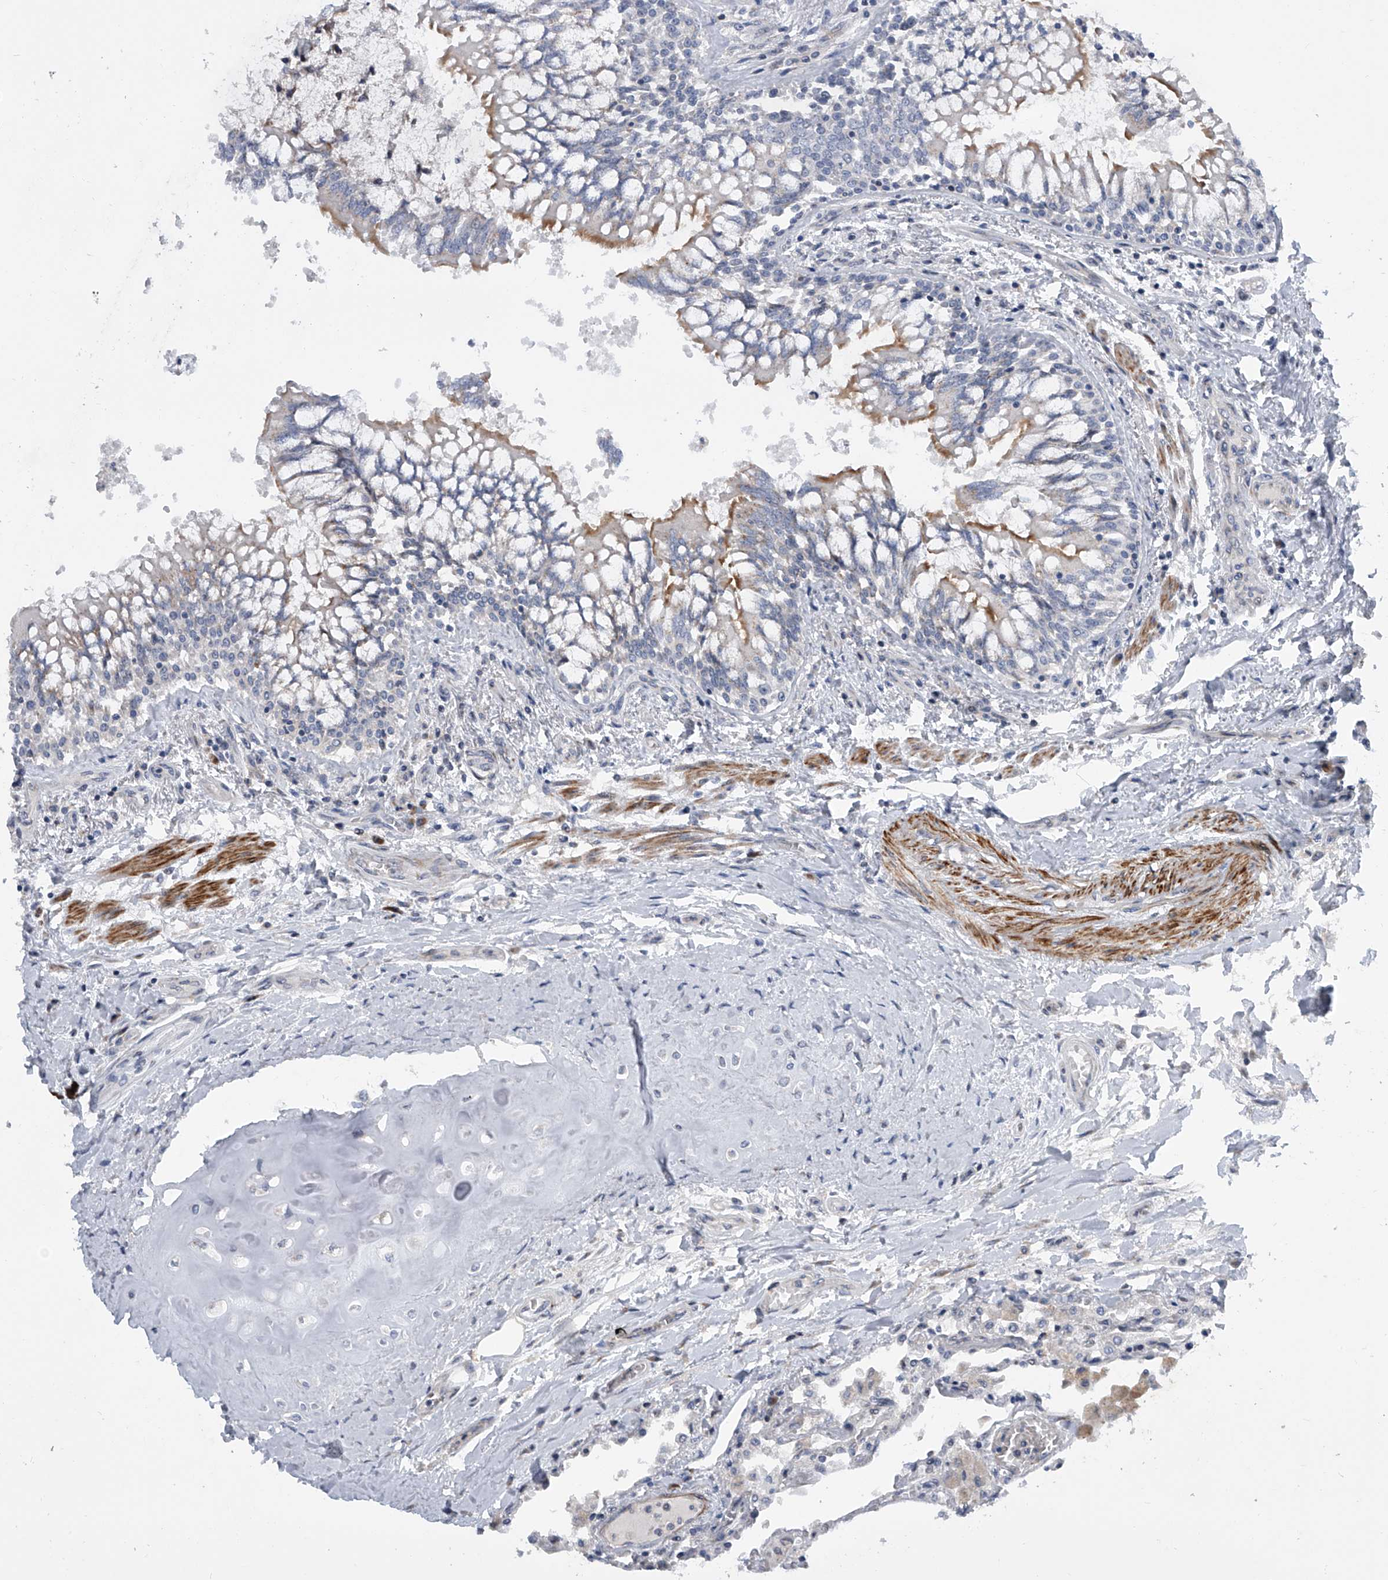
{"staining": {"intensity": "moderate", "quantity": "<25%", "location": "cytoplasmic/membranous"}, "tissue": "lung", "cell_type": "Alveolar cells", "image_type": "normal", "snomed": [{"axis": "morphology", "description": "Normal tissue, NOS"}, {"axis": "topography", "description": "Bronchus"}, {"axis": "topography", "description": "Lung"}], "caption": "Immunohistochemistry (IHC) (DAB (3,3'-diaminobenzidine)) staining of normal human lung reveals moderate cytoplasmic/membranous protein positivity in approximately <25% of alveolar cells.", "gene": "DLGAP2", "patient": {"sex": "female", "age": 49}}